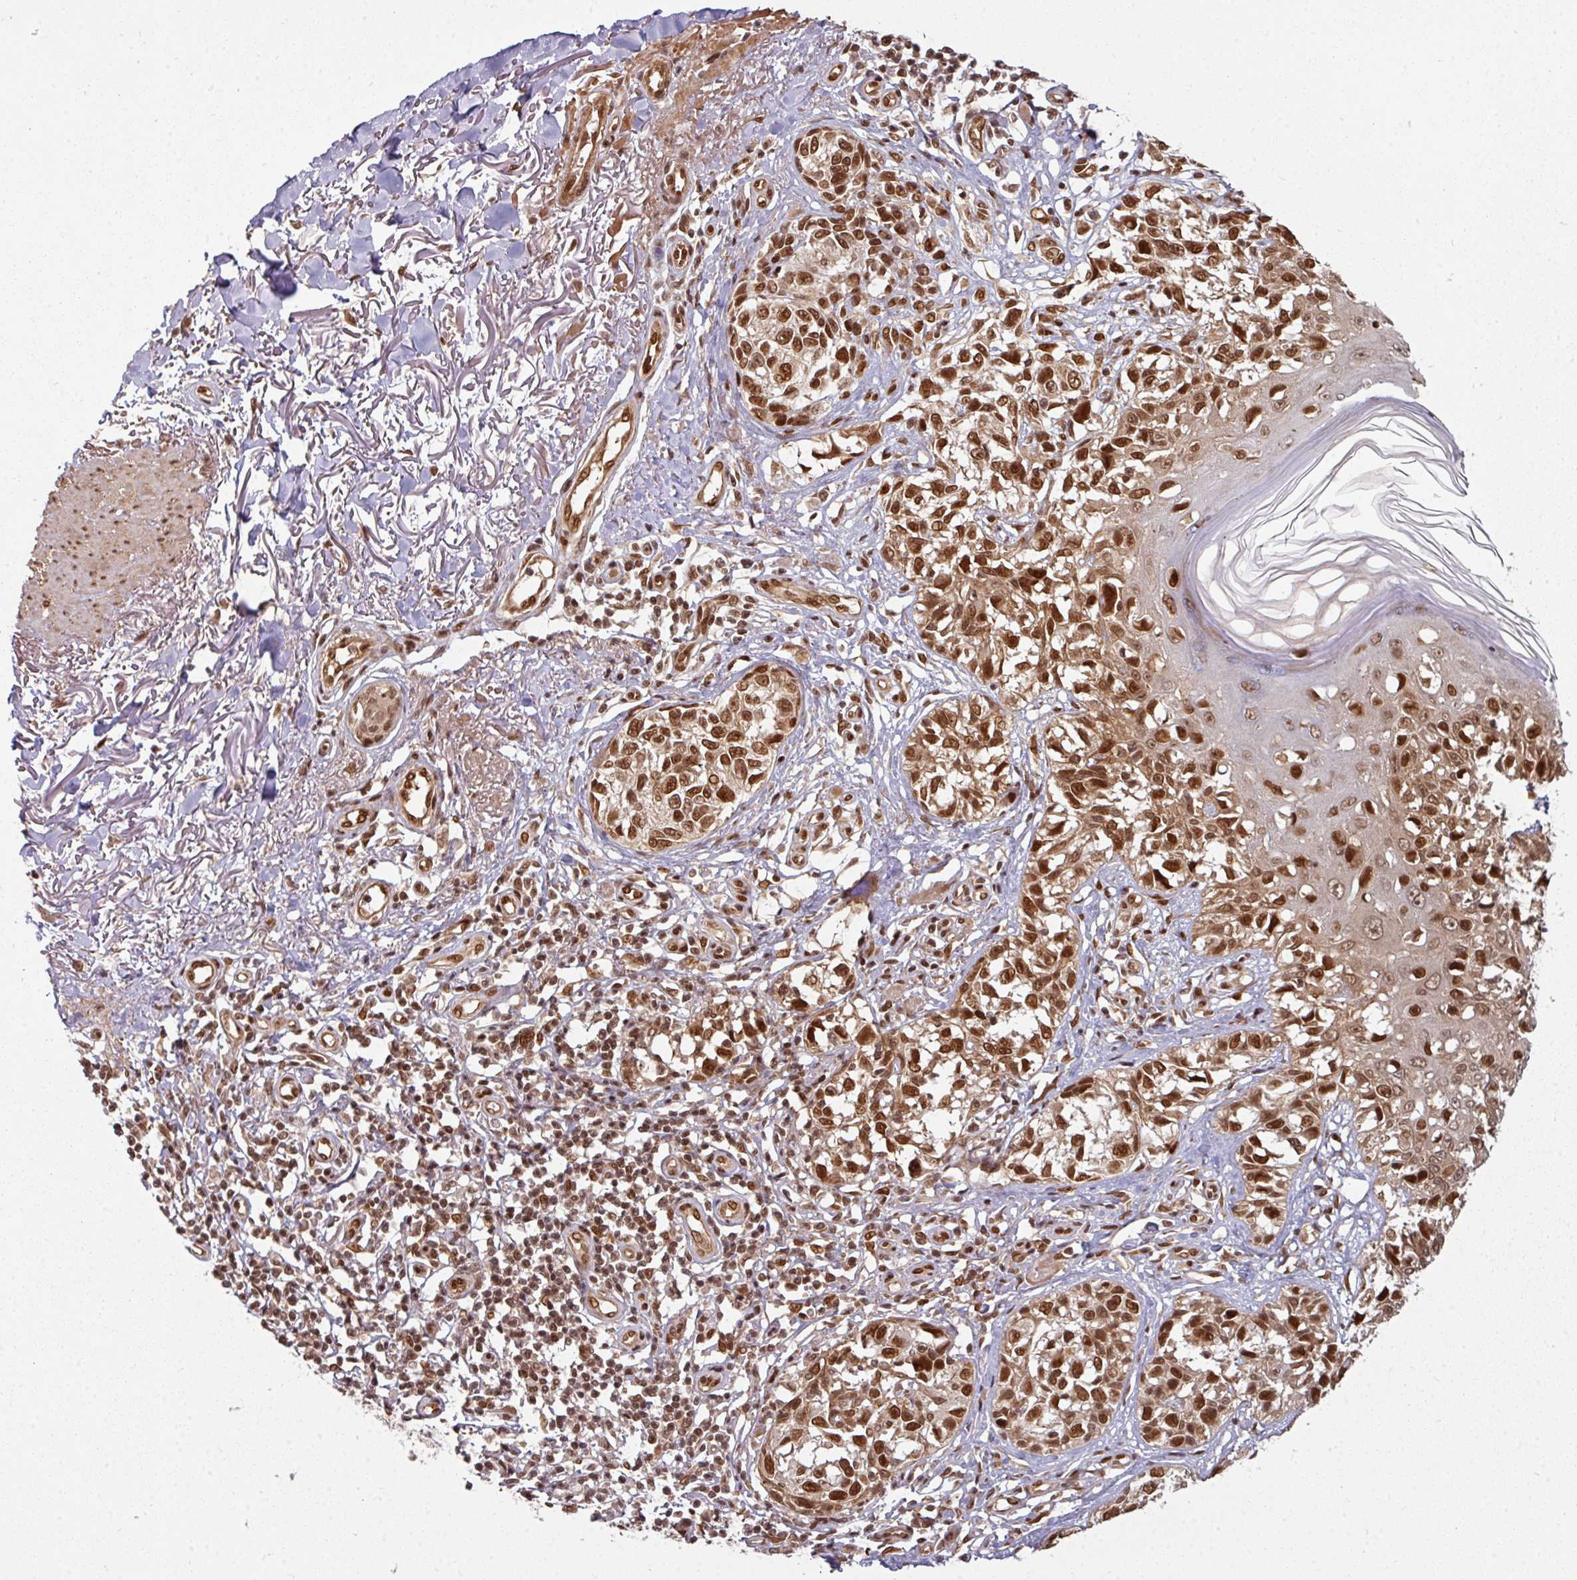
{"staining": {"intensity": "strong", "quantity": ">75%", "location": "nuclear"}, "tissue": "melanoma", "cell_type": "Tumor cells", "image_type": "cancer", "snomed": [{"axis": "morphology", "description": "Malignant melanoma, NOS"}, {"axis": "topography", "description": "Skin"}], "caption": "Malignant melanoma stained with a protein marker displays strong staining in tumor cells.", "gene": "SIK3", "patient": {"sex": "male", "age": 73}}